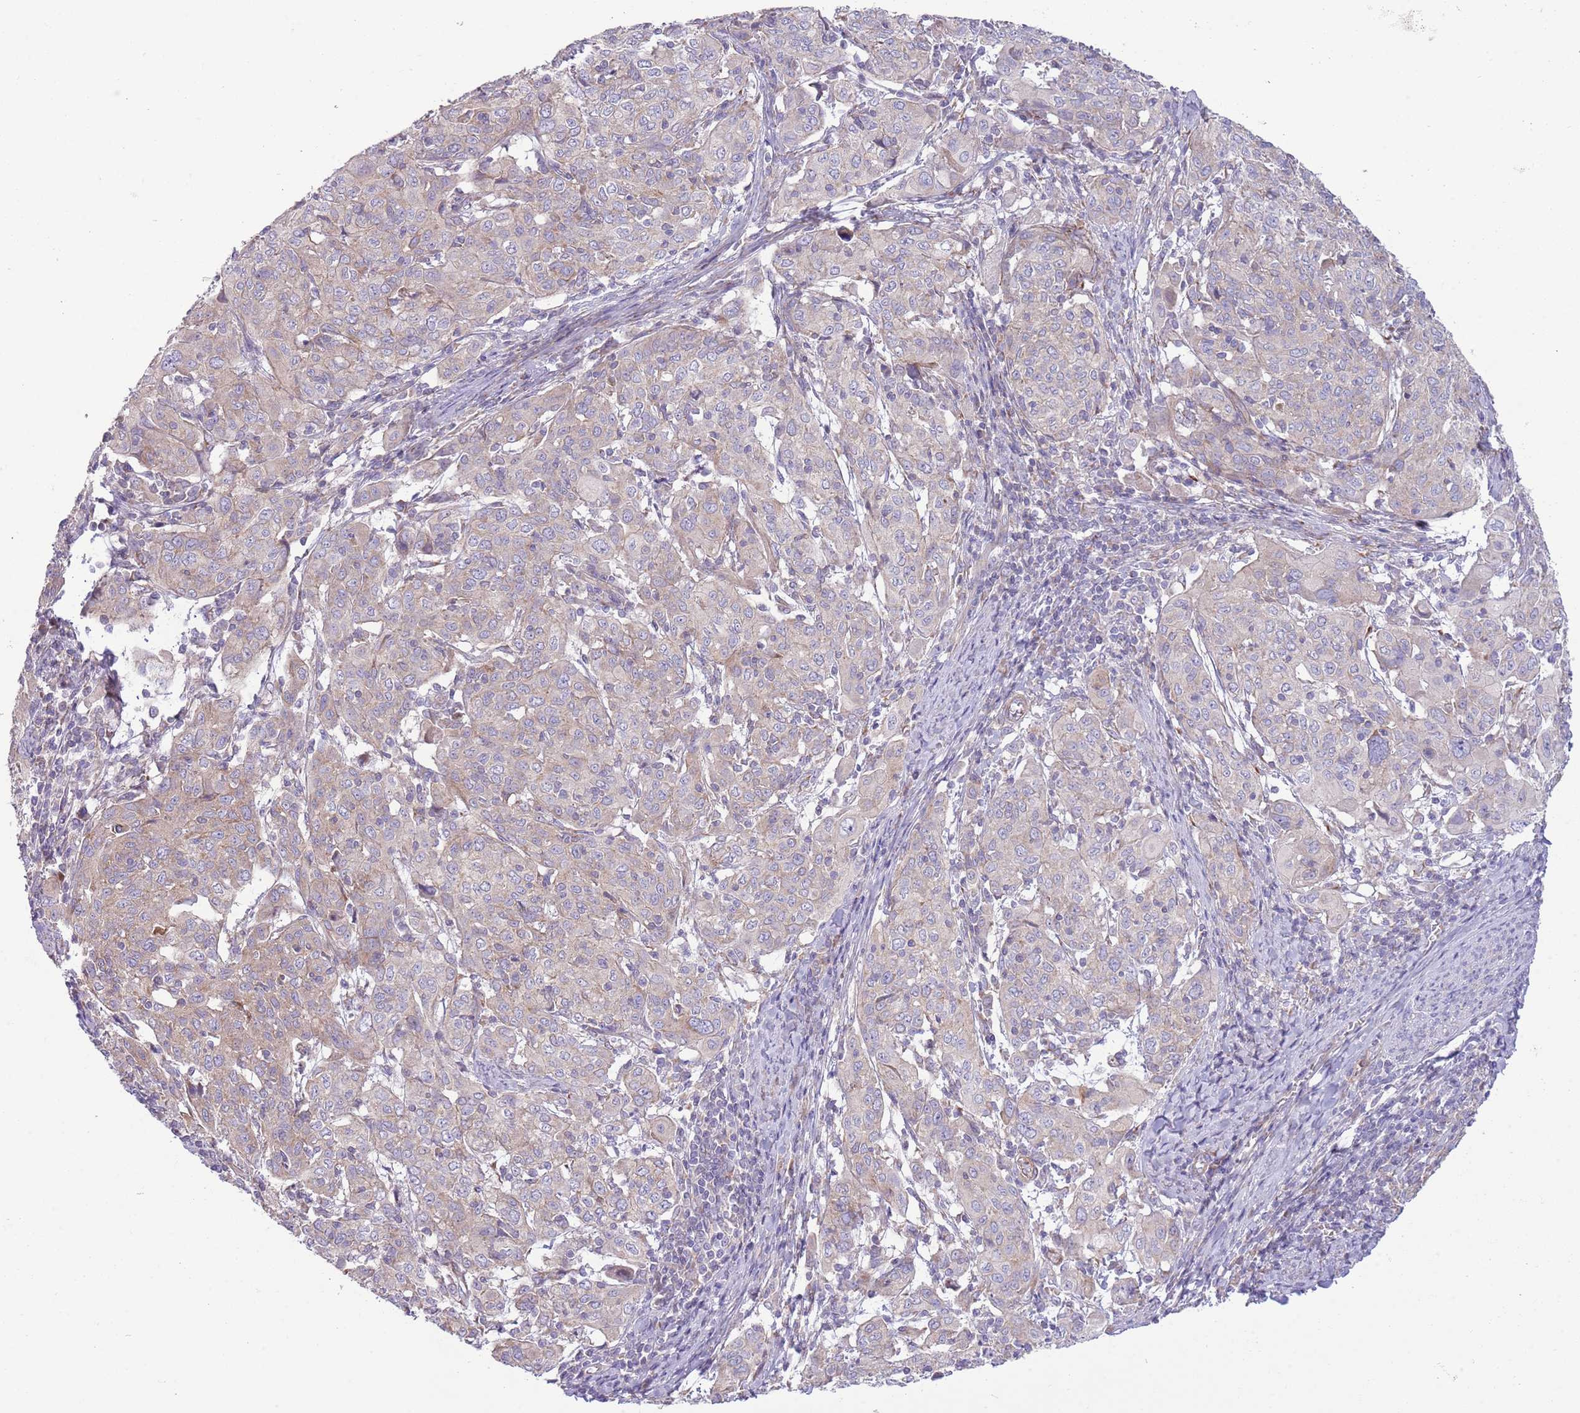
{"staining": {"intensity": "weak", "quantity": "<25%", "location": "cytoplasmic/membranous"}, "tissue": "cervical cancer", "cell_type": "Tumor cells", "image_type": "cancer", "snomed": [{"axis": "morphology", "description": "Squamous cell carcinoma, NOS"}, {"axis": "topography", "description": "Cervix"}], "caption": "There is no significant positivity in tumor cells of cervical cancer. (DAB (3,3'-diaminobenzidine) immunohistochemistry (IHC) visualized using brightfield microscopy, high magnification).", "gene": "TOMM5", "patient": {"sex": "female", "age": 67}}